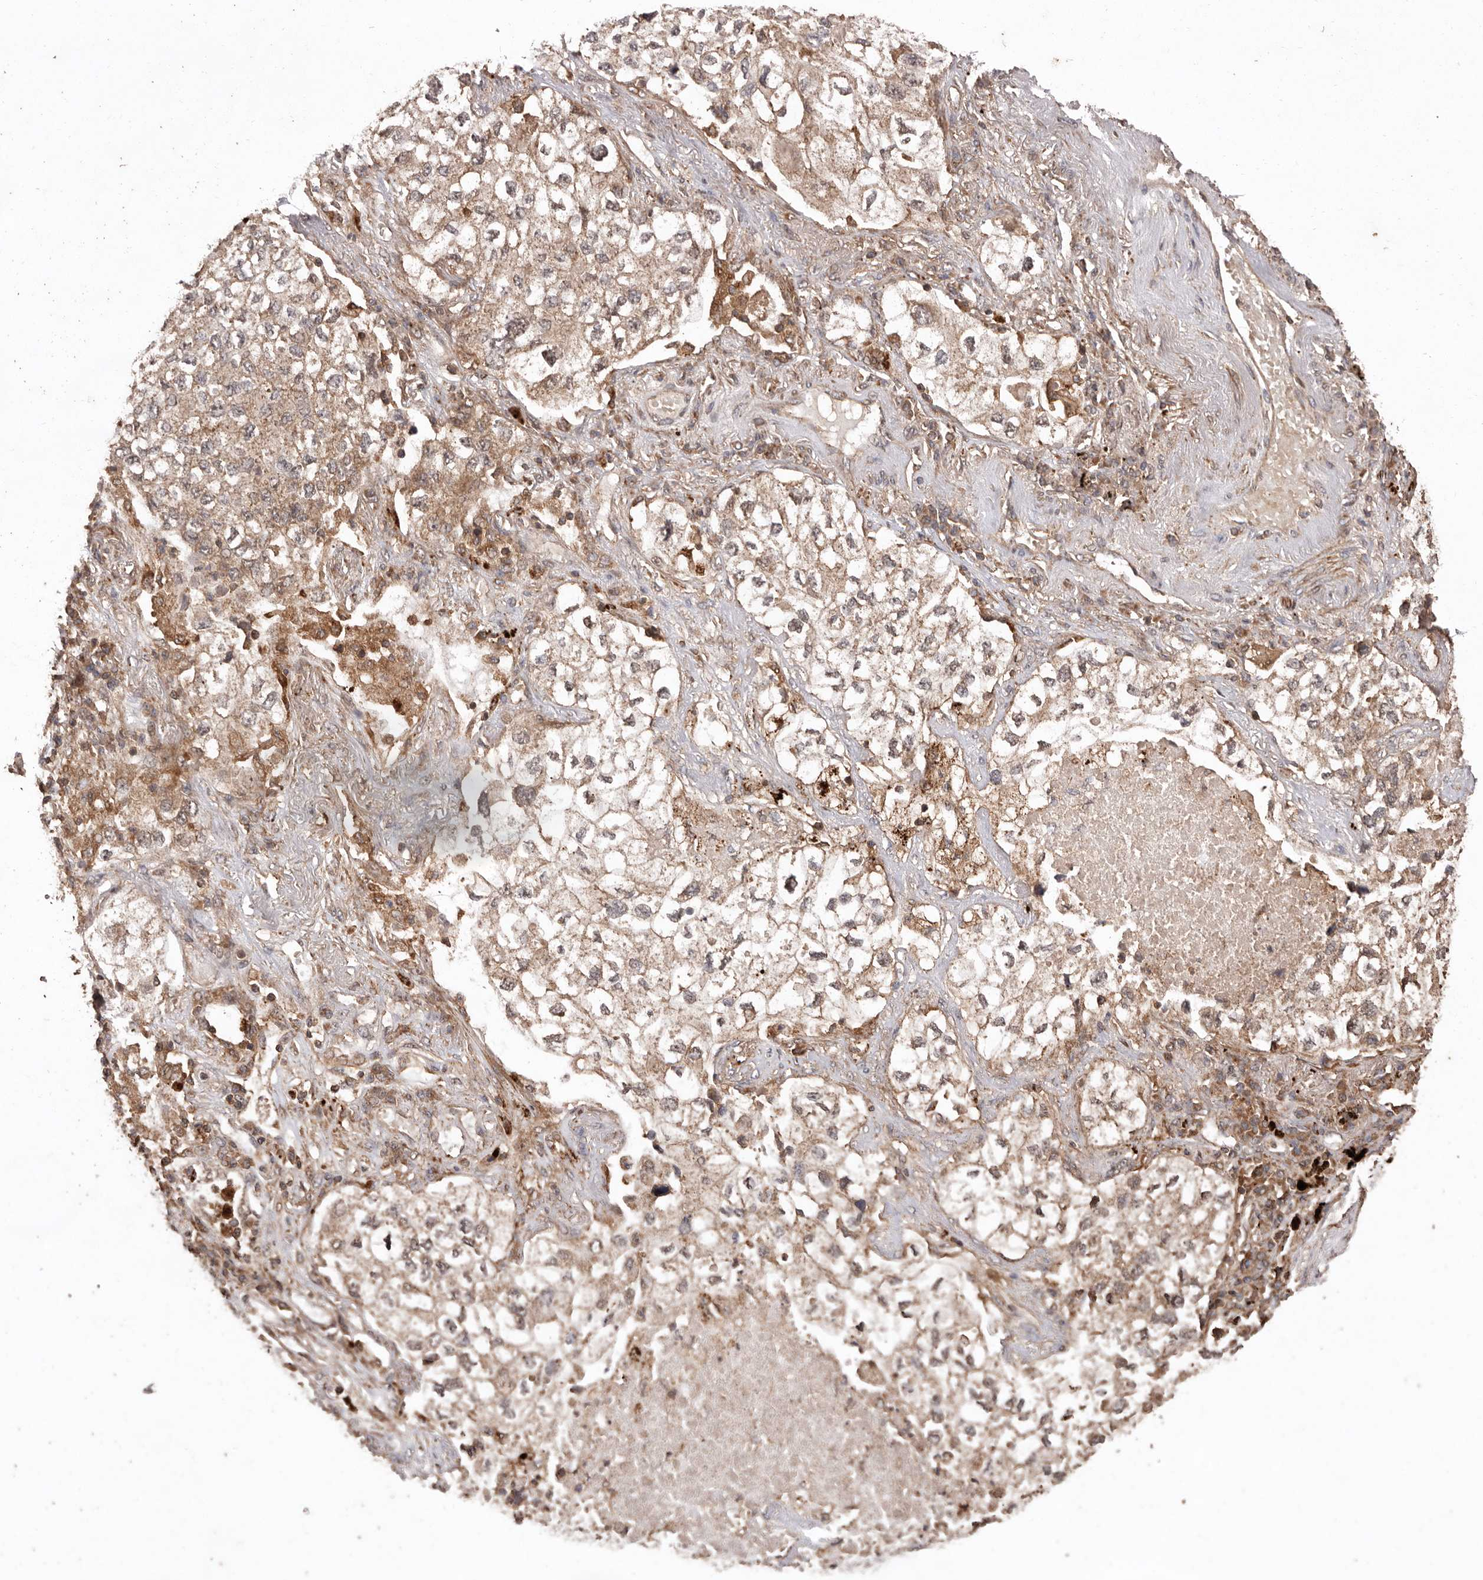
{"staining": {"intensity": "weak", "quantity": ">75%", "location": "cytoplasmic/membranous"}, "tissue": "lung cancer", "cell_type": "Tumor cells", "image_type": "cancer", "snomed": [{"axis": "morphology", "description": "Adenocarcinoma, NOS"}, {"axis": "topography", "description": "Lung"}], "caption": "Tumor cells reveal weak cytoplasmic/membranous staining in approximately >75% of cells in adenocarcinoma (lung). (DAB (3,3'-diaminobenzidine) = brown stain, brightfield microscopy at high magnification).", "gene": "RWDD1", "patient": {"sex": "male", "age": 63}}